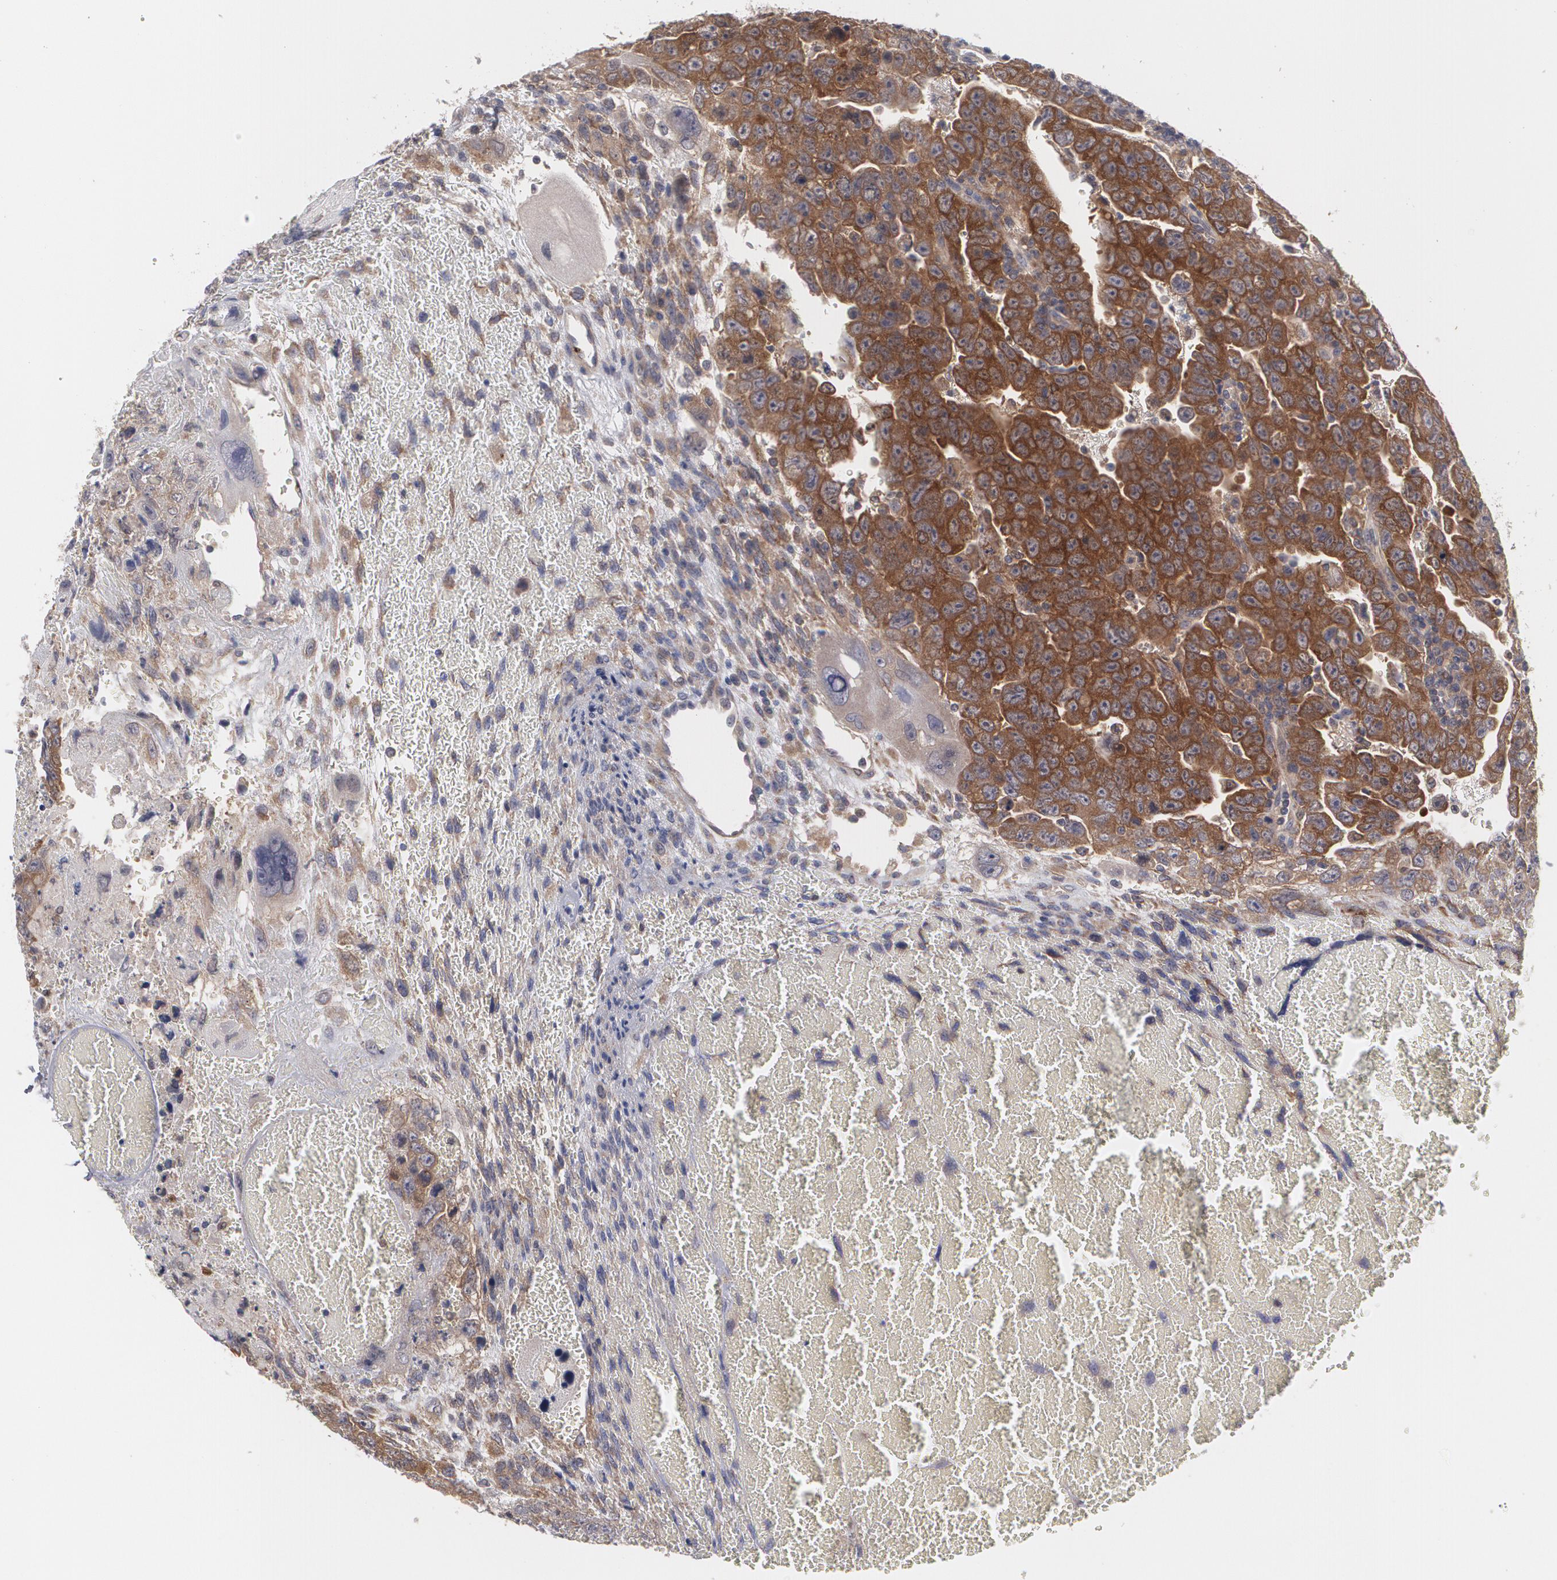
{"staining": {"intensity": "moderate", "quantity": ">75%", "location": "cytoplasmic/membranous"}, "tissue": "testis cancer", "cell_type": "Tumor cells", "image_type": "cancer", "snomed": [{"axis": "morphology", "description": "Carcinoma, Embryonal, NOS"}, {"axis": "topography", "description": "Testis"}], "caption": "Testis cancer tissue exhibits moderate cytoplasmic/membranous positivity in approximately >75% of tumor cells The staining was performed using DAB (3,3'-diaminobenzidine) to visualize the protein expression in brown, while the nuclei were stained in blue with hematoxylin (Magnification: 20x).", "gene": "HTT", "patient": {"sex": "male", "age": 28}}